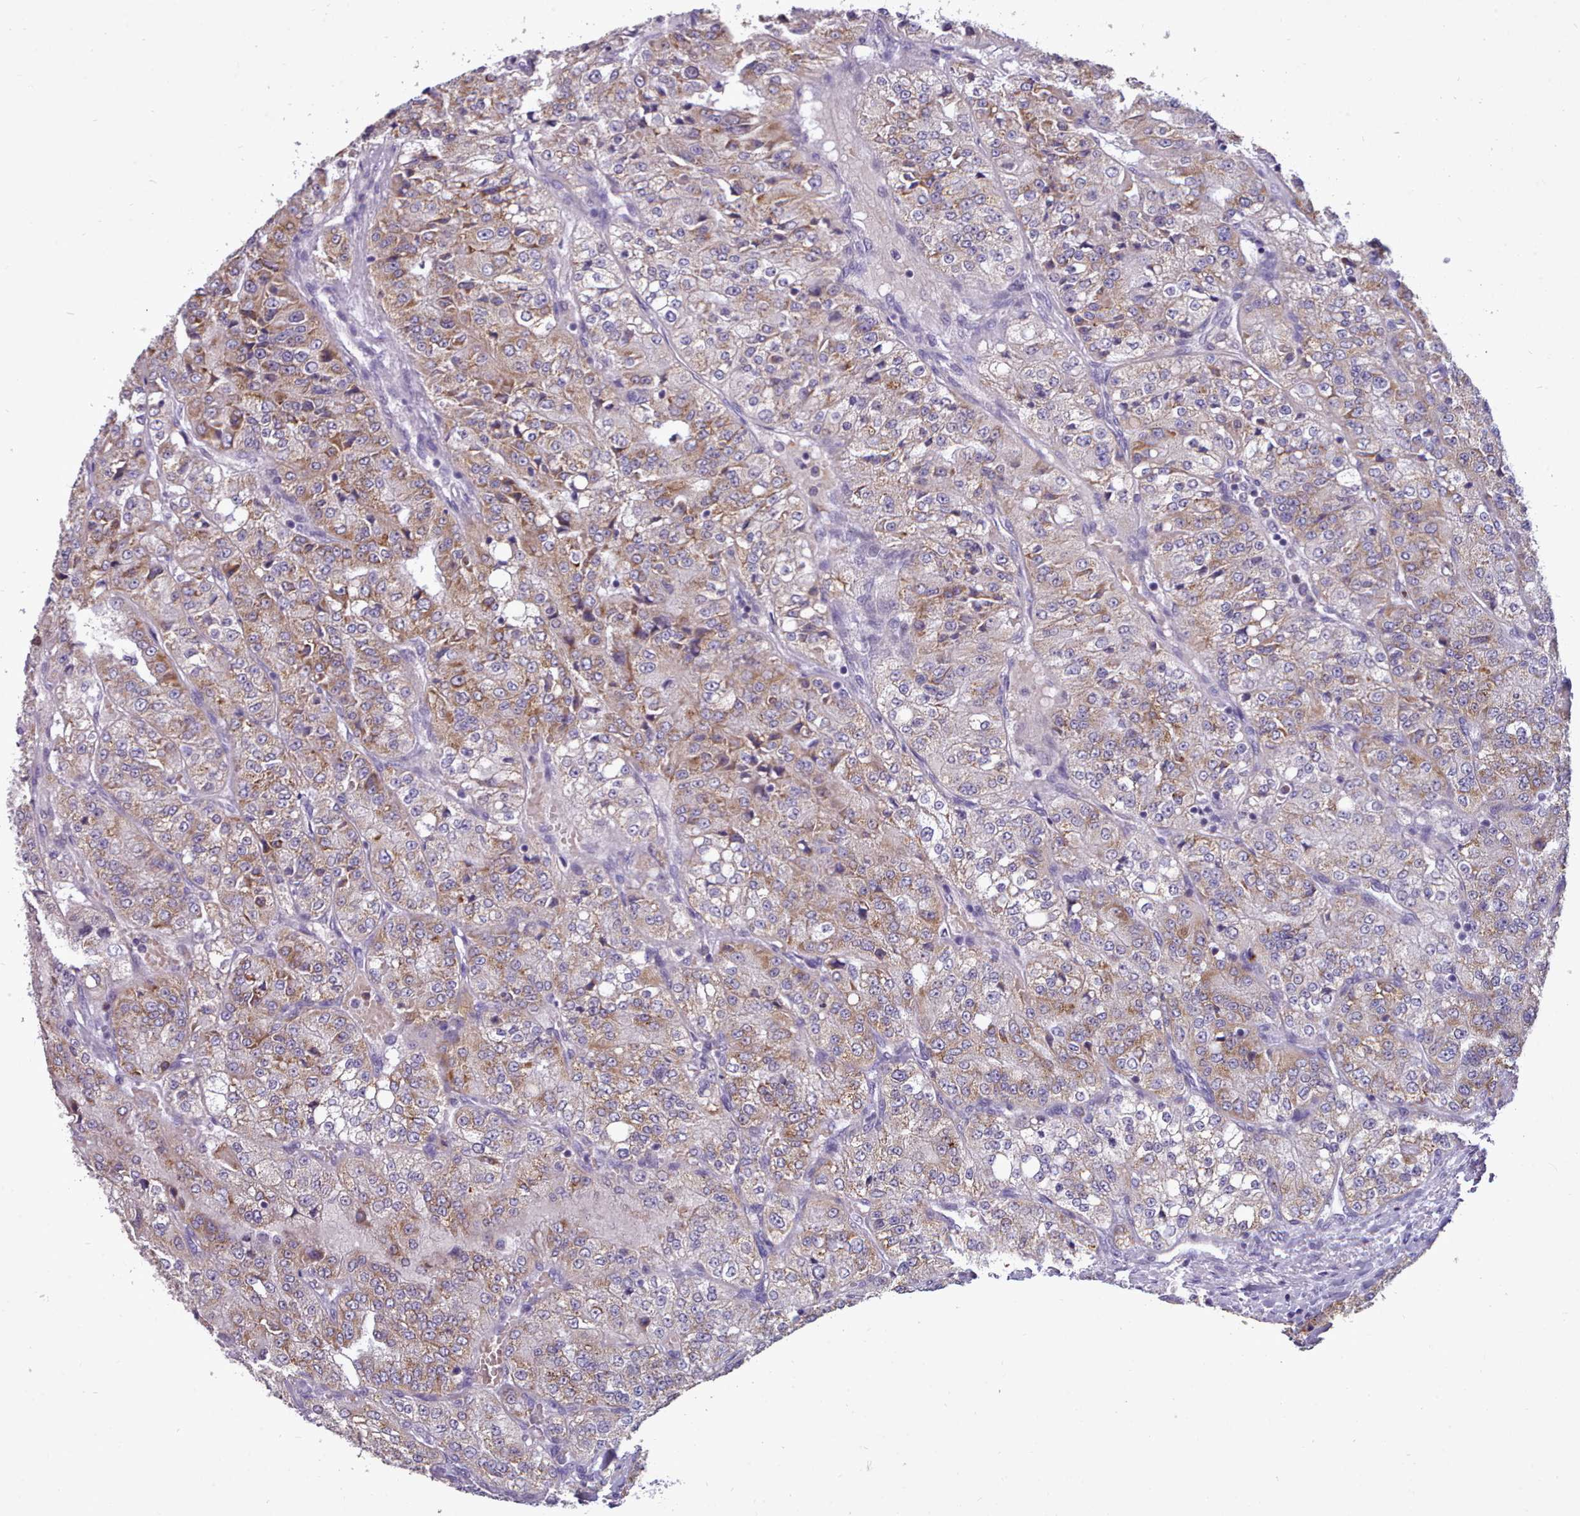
{"staining": {"intensity": "moderate", "quantity": "25%-75%", "location": "cytoplasmic/membranous"}, "tissue": "renal cancer", "cell_type": "Tumor cells", "image_type": "cancer", "snomed": [{"axis": "morphology", "description": "Adenocarcinoma, NOS"}, {"axis": "topography", "description": "Kidney"}], "caption": "High-magnification brightfield microscopy of renal cancer (adenocarcinoma) stained with DAB (brown) and counterstained with hematoxylin (blue). tumor cells exhibit moderate cytoplasmic/membranous staining is appreciated in approximately25%-75% of cells.", "gene": "KCTD16", "patient": {"sex": "female", "age": 63}}